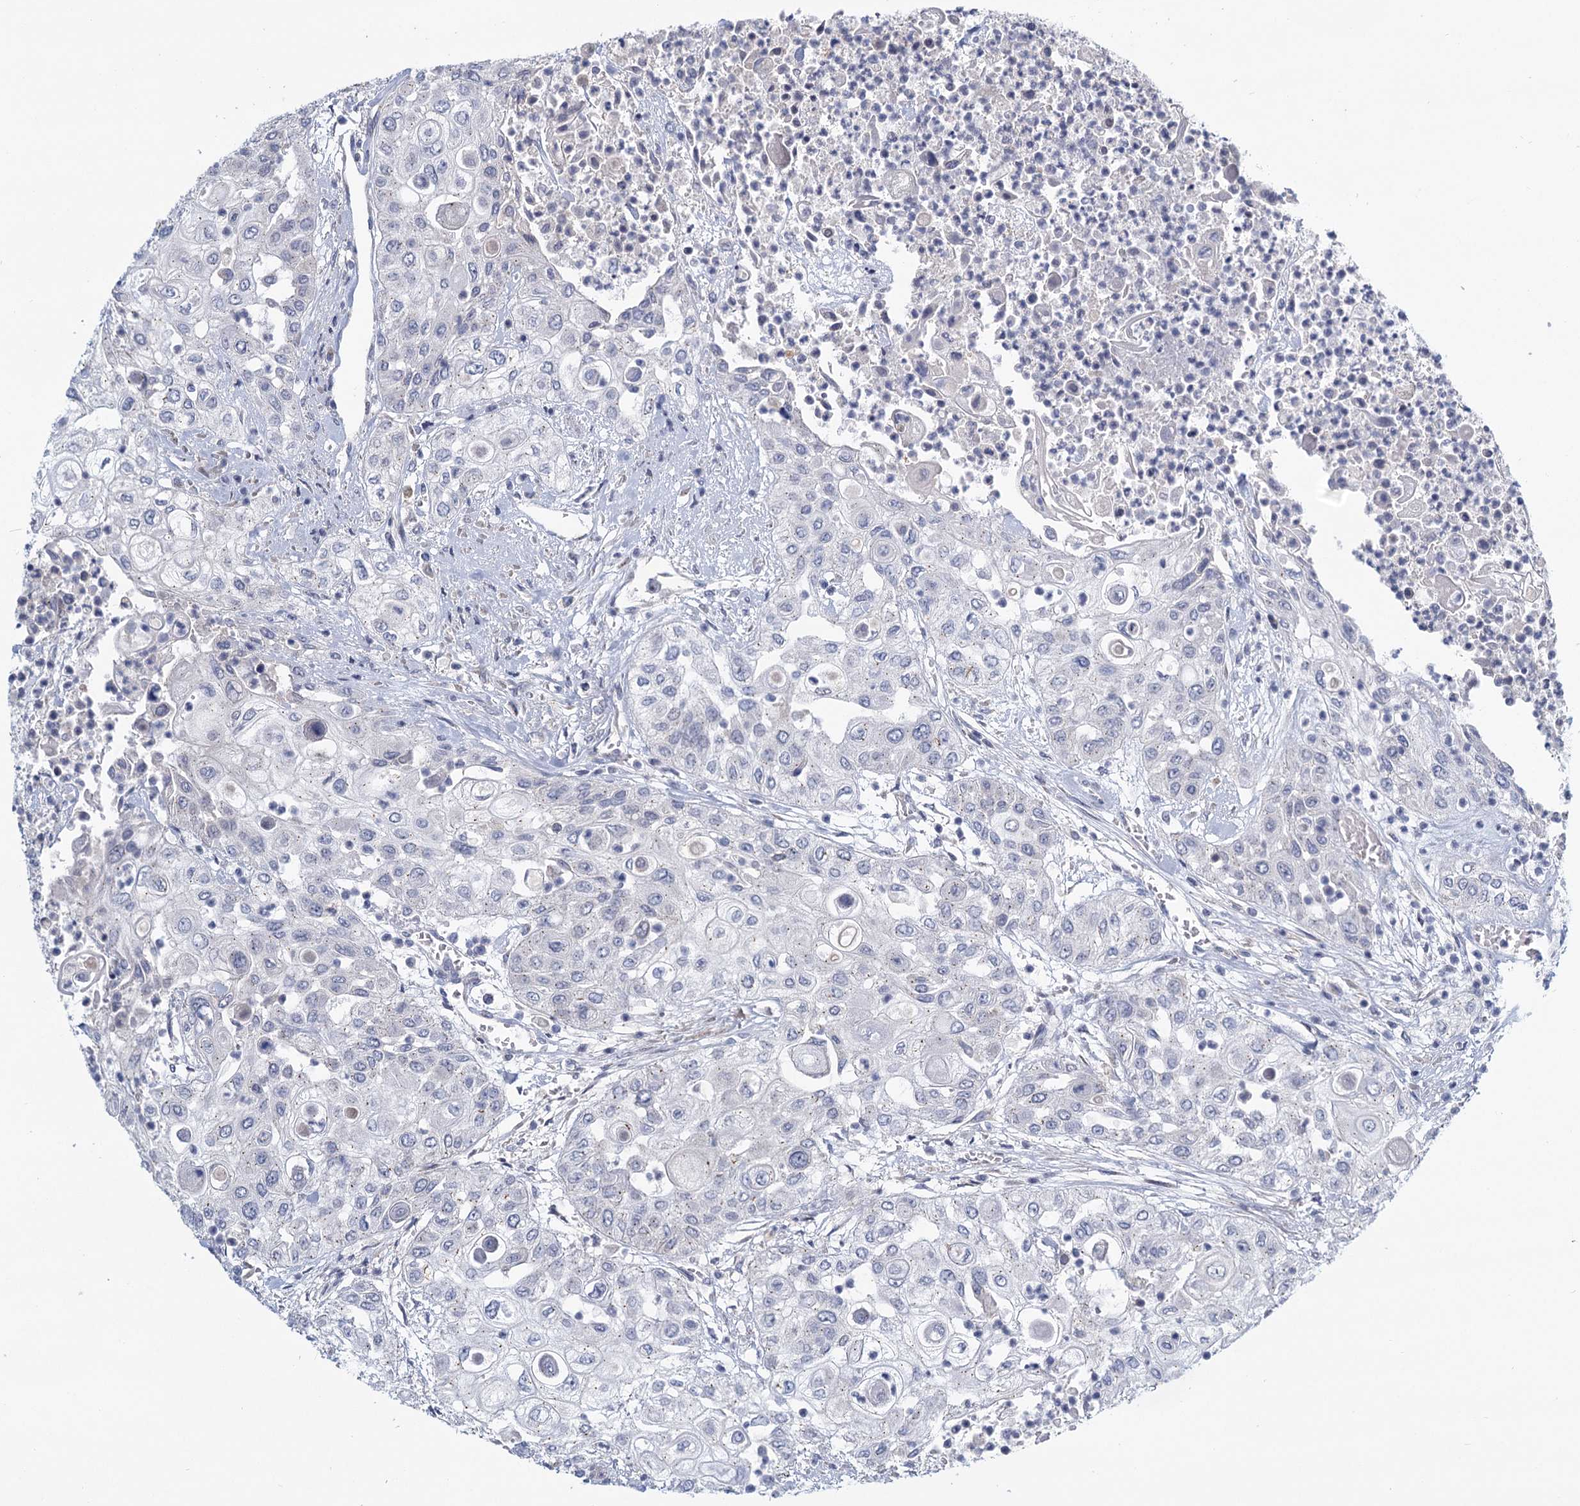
{"staining": {"intensity": "negative", "quantity": "none", "location": "none"}, "tissue": "urothelial cancer", "cell_type": "Tumor cells", "image_type": "cancer", "snomed": [{"axis": "morphology", "description": "Urothelial carcinoma, High grade"}, {"axis": "topography", "description": "Urinary bladder"}], "caption": "The histopathology image shows no significant positivity in tumor cells of urothelial cancer.", "gene": "STAP1", "patient": {"sex": "female", "age": 79}}